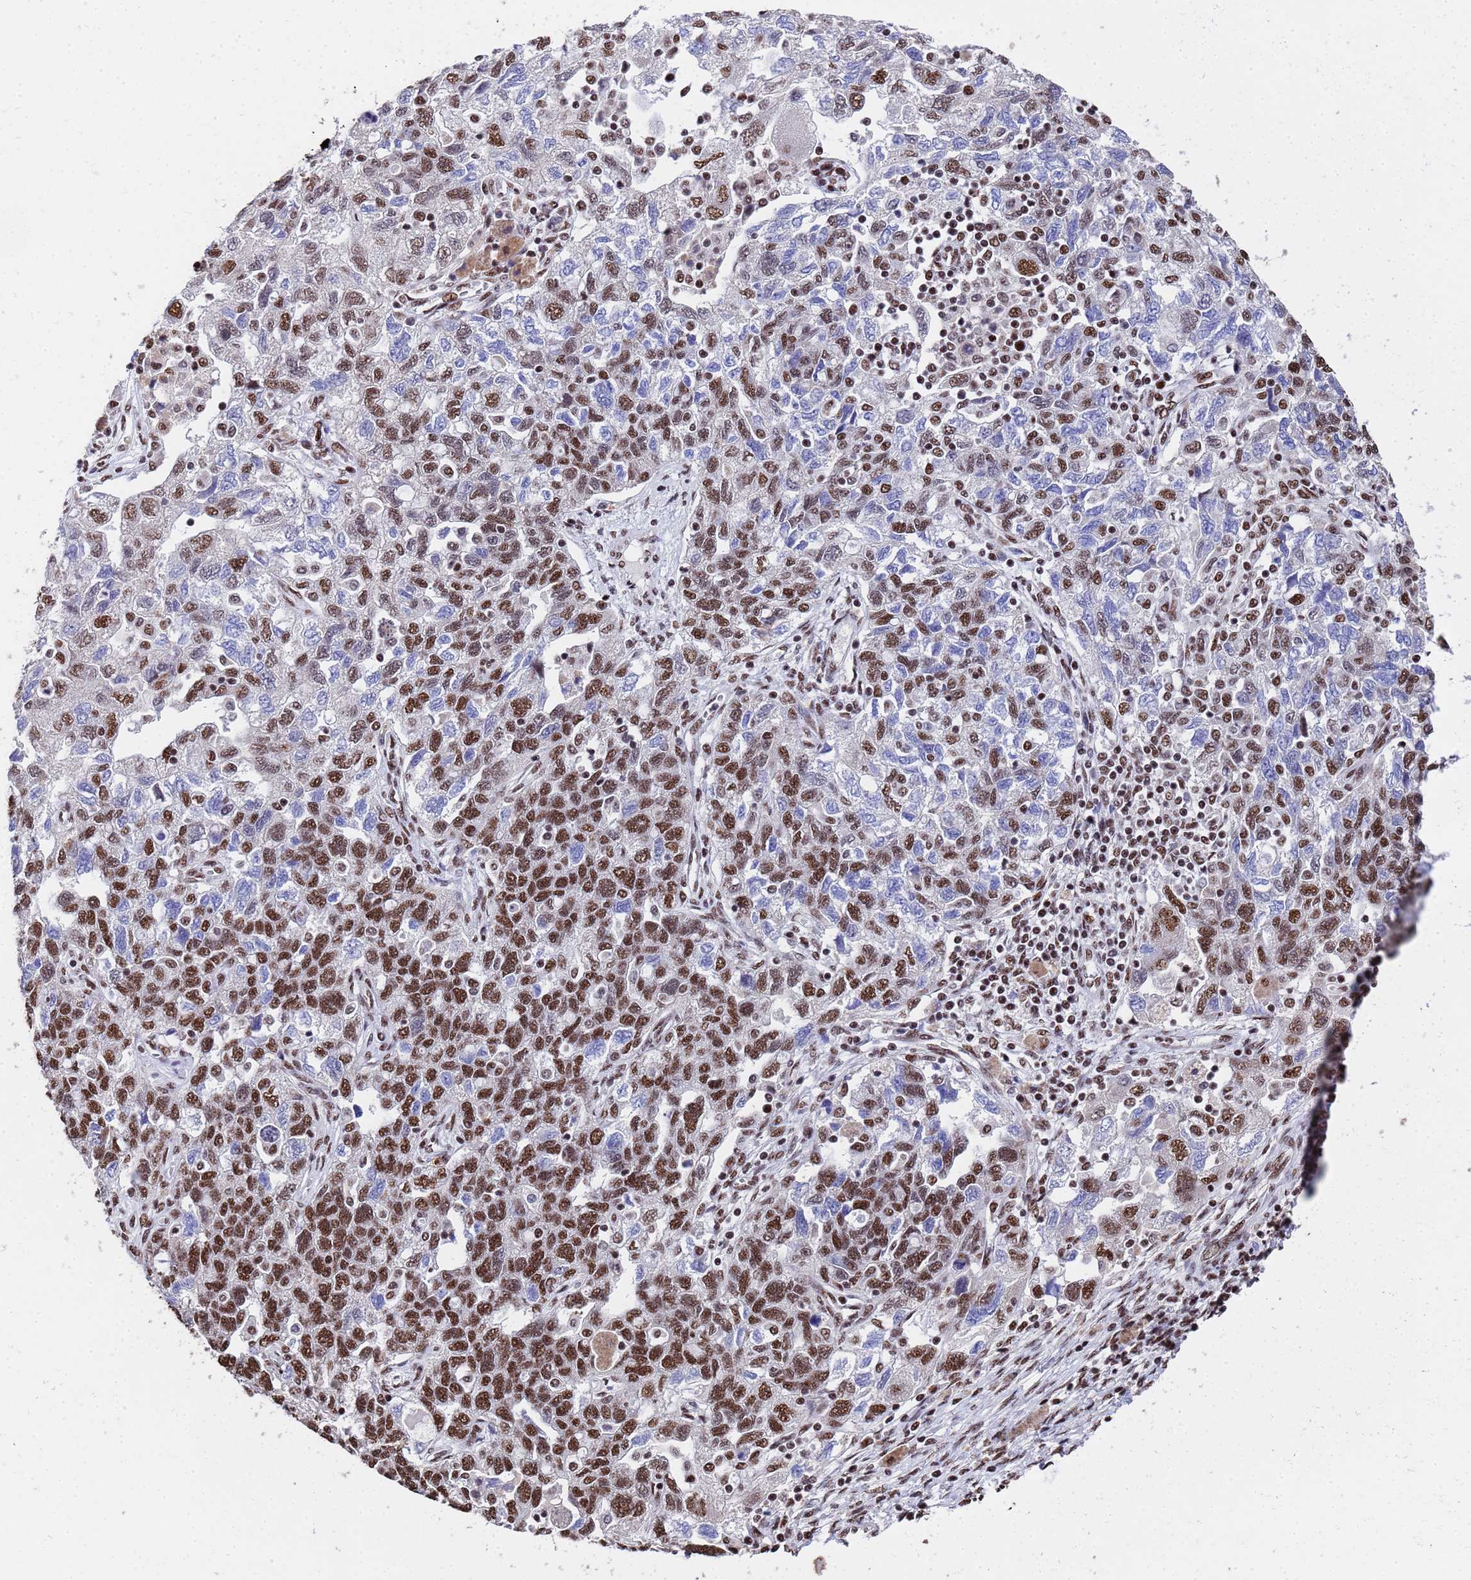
{"staining": {"intensity": "moderate", "quantity": ">75%", "location": "nuclear"}, "tissue": "ovarian cancer", "cell_type": "Tumor cells", "image_type": "cancer", "snomed": [{"axis": "morphology", "description": "Carcinoma, NOS"}, {"axis": "morphology", "description": "Cystadenocarcinoma, serous, NOS"}, {"axis": "topography", "description": "Ovary"}], "caption": "Tumor cells demonstrate medium levels of moderate nuclear staining in about >75% of cells in human ovarian carcinoma.", "gene": "SF3B2", "patient": {"sex": "female", "age": 69}}